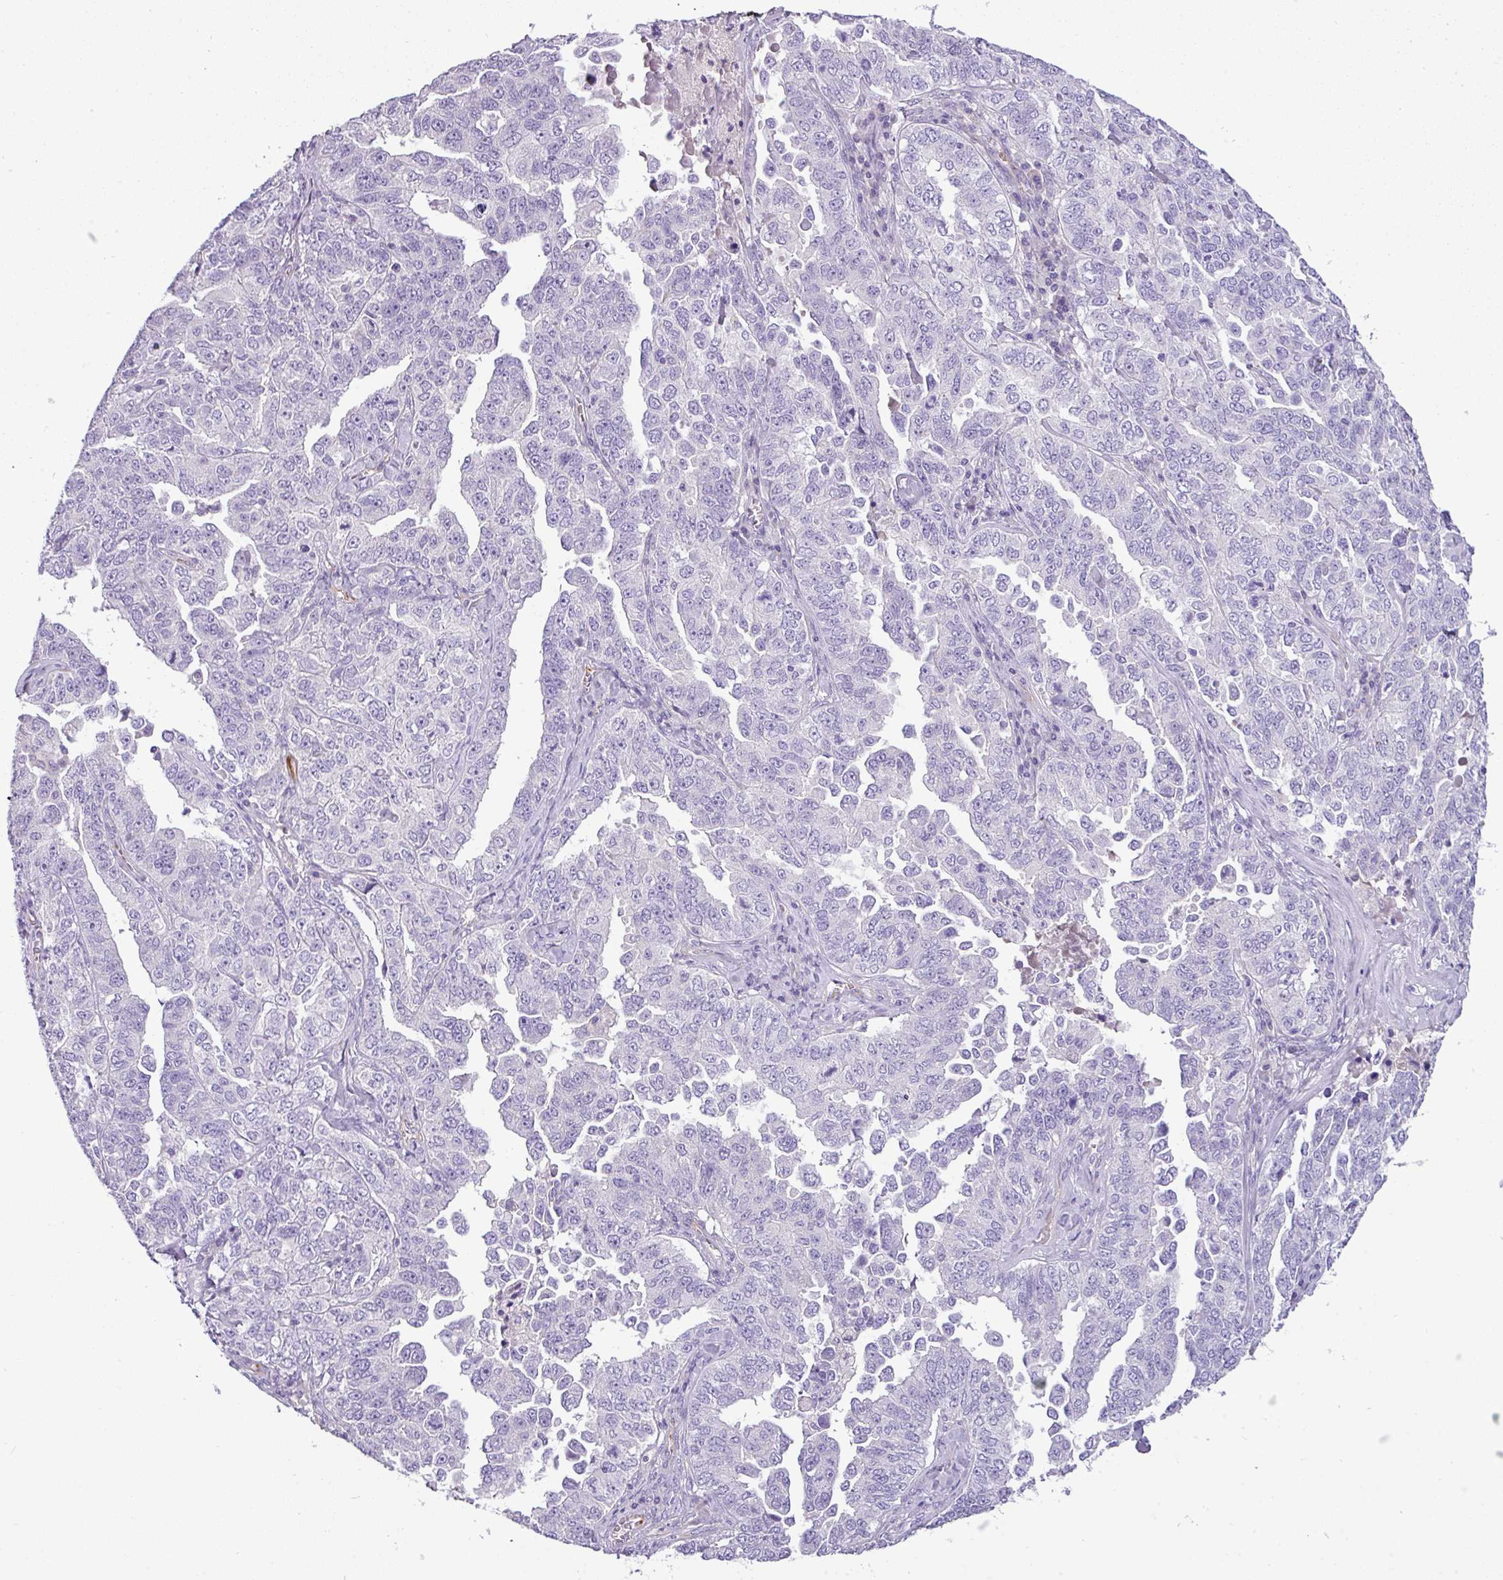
{"staining": {"intensity": "negative", "quantity": "none", "location": "none"}, "tissue": "ovarian cancer", "cell_type": "Tumor cells", "image_type": "cancer", "snomed": [{"axis": "morphology", "description": "Carcinoma, endometroid"}, {"axis": "topography", "description": "Ovary"}], "caption": "DAB (3,3'-diaminobenzidine) immunohistochemical staining of ovarian endometroid carcinoma reveals no significant expression in tumor cells.", "gene": "ENSG00000273748", "patient": {"sex": "female", "age": 62}}